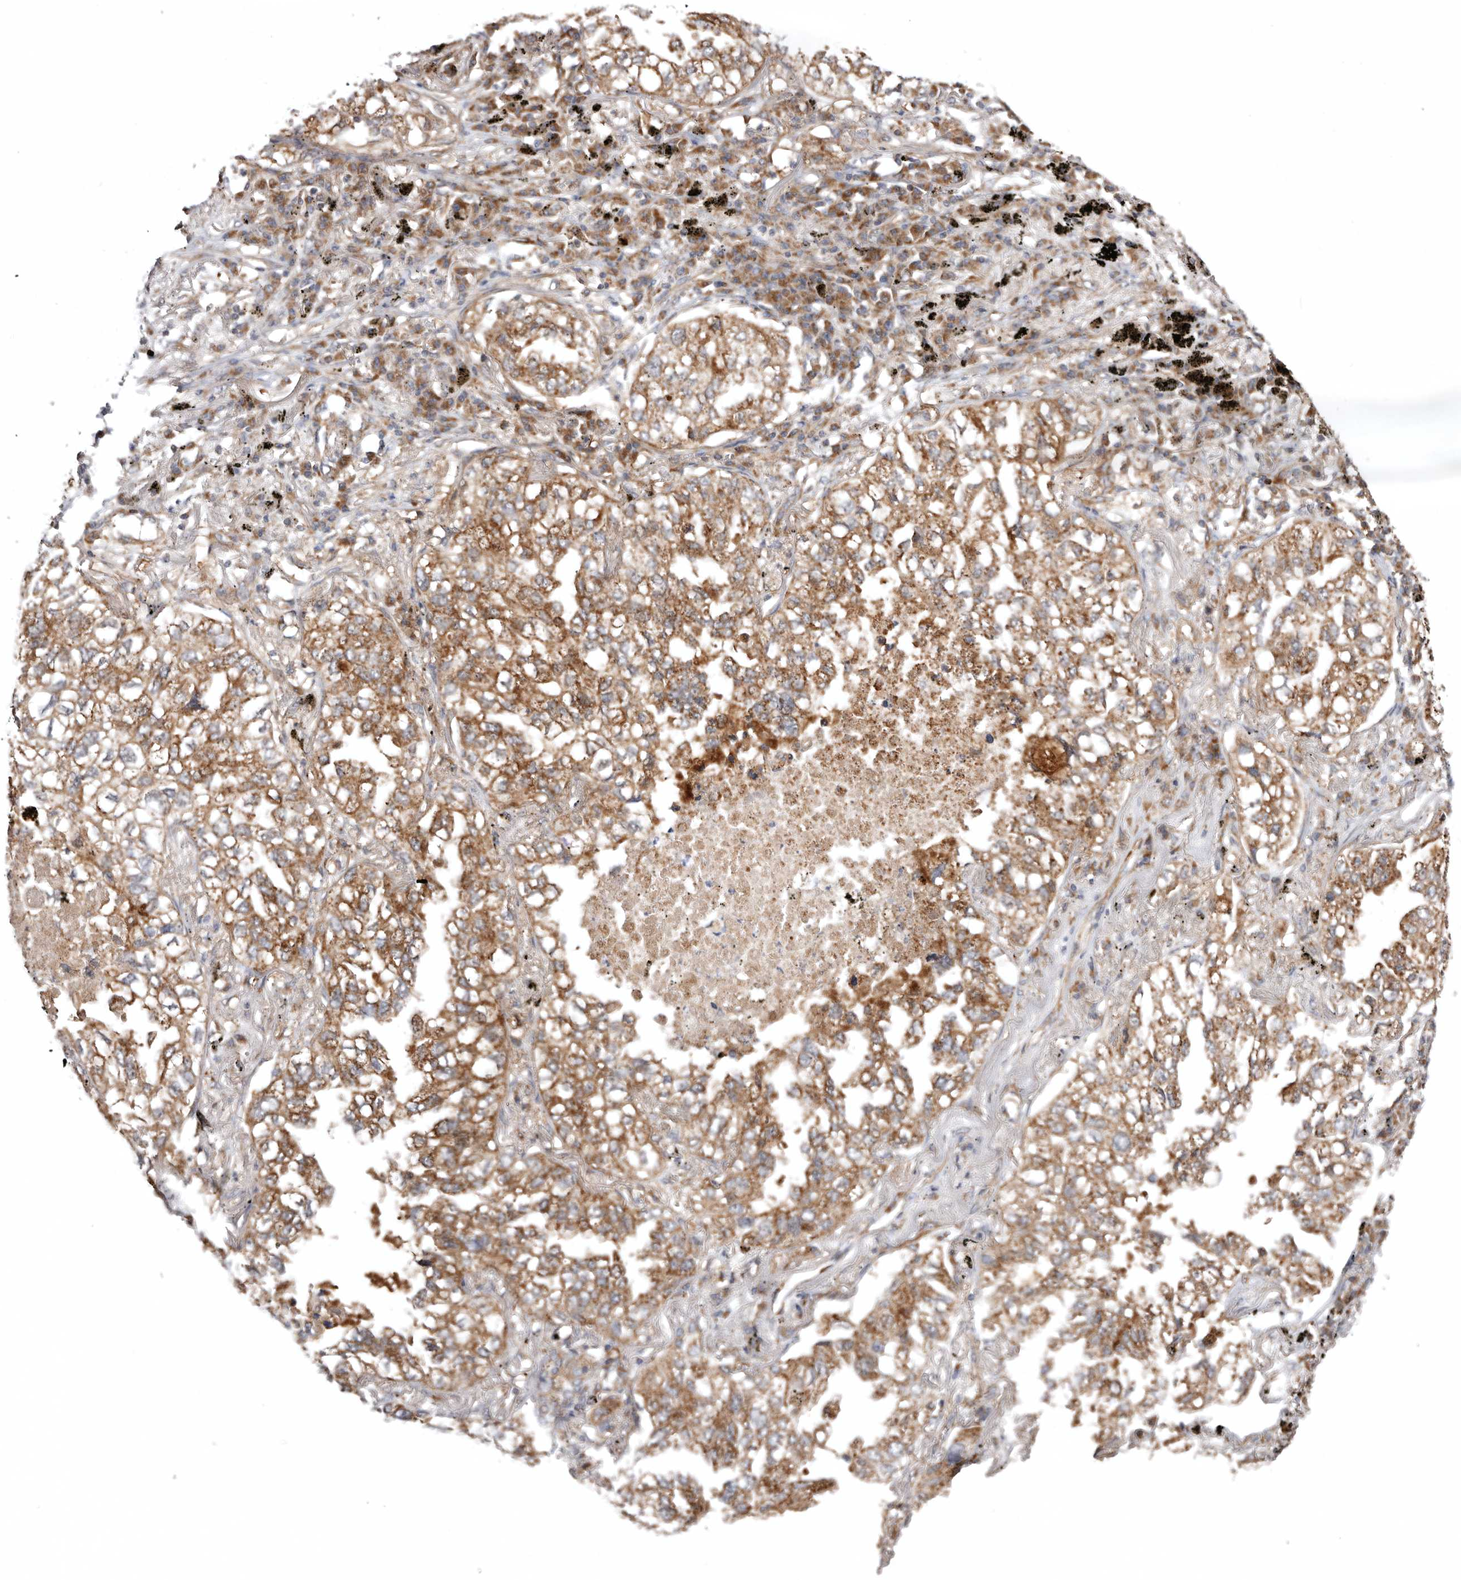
{"staining": {"intensity": "moderate", "quantity": ">75%", "location": "cytoplasmic/membranous"}, "tissue": "lung cancer", "cell_type": "Tumor cells", "image_type": "cancer", "snomed": [{"axis": "morphology", "description": "Adenocarcinoma, NOS"}, {"axis": "topography", "description": "Lung"}], "caption": "This is an image of IHC staining of lung cancer, which shows moderate staining in the cytoplasmic/membranous of tumor cells.", "gene": "PROKR1", "patient": {"sex": "male", "age": 65}}